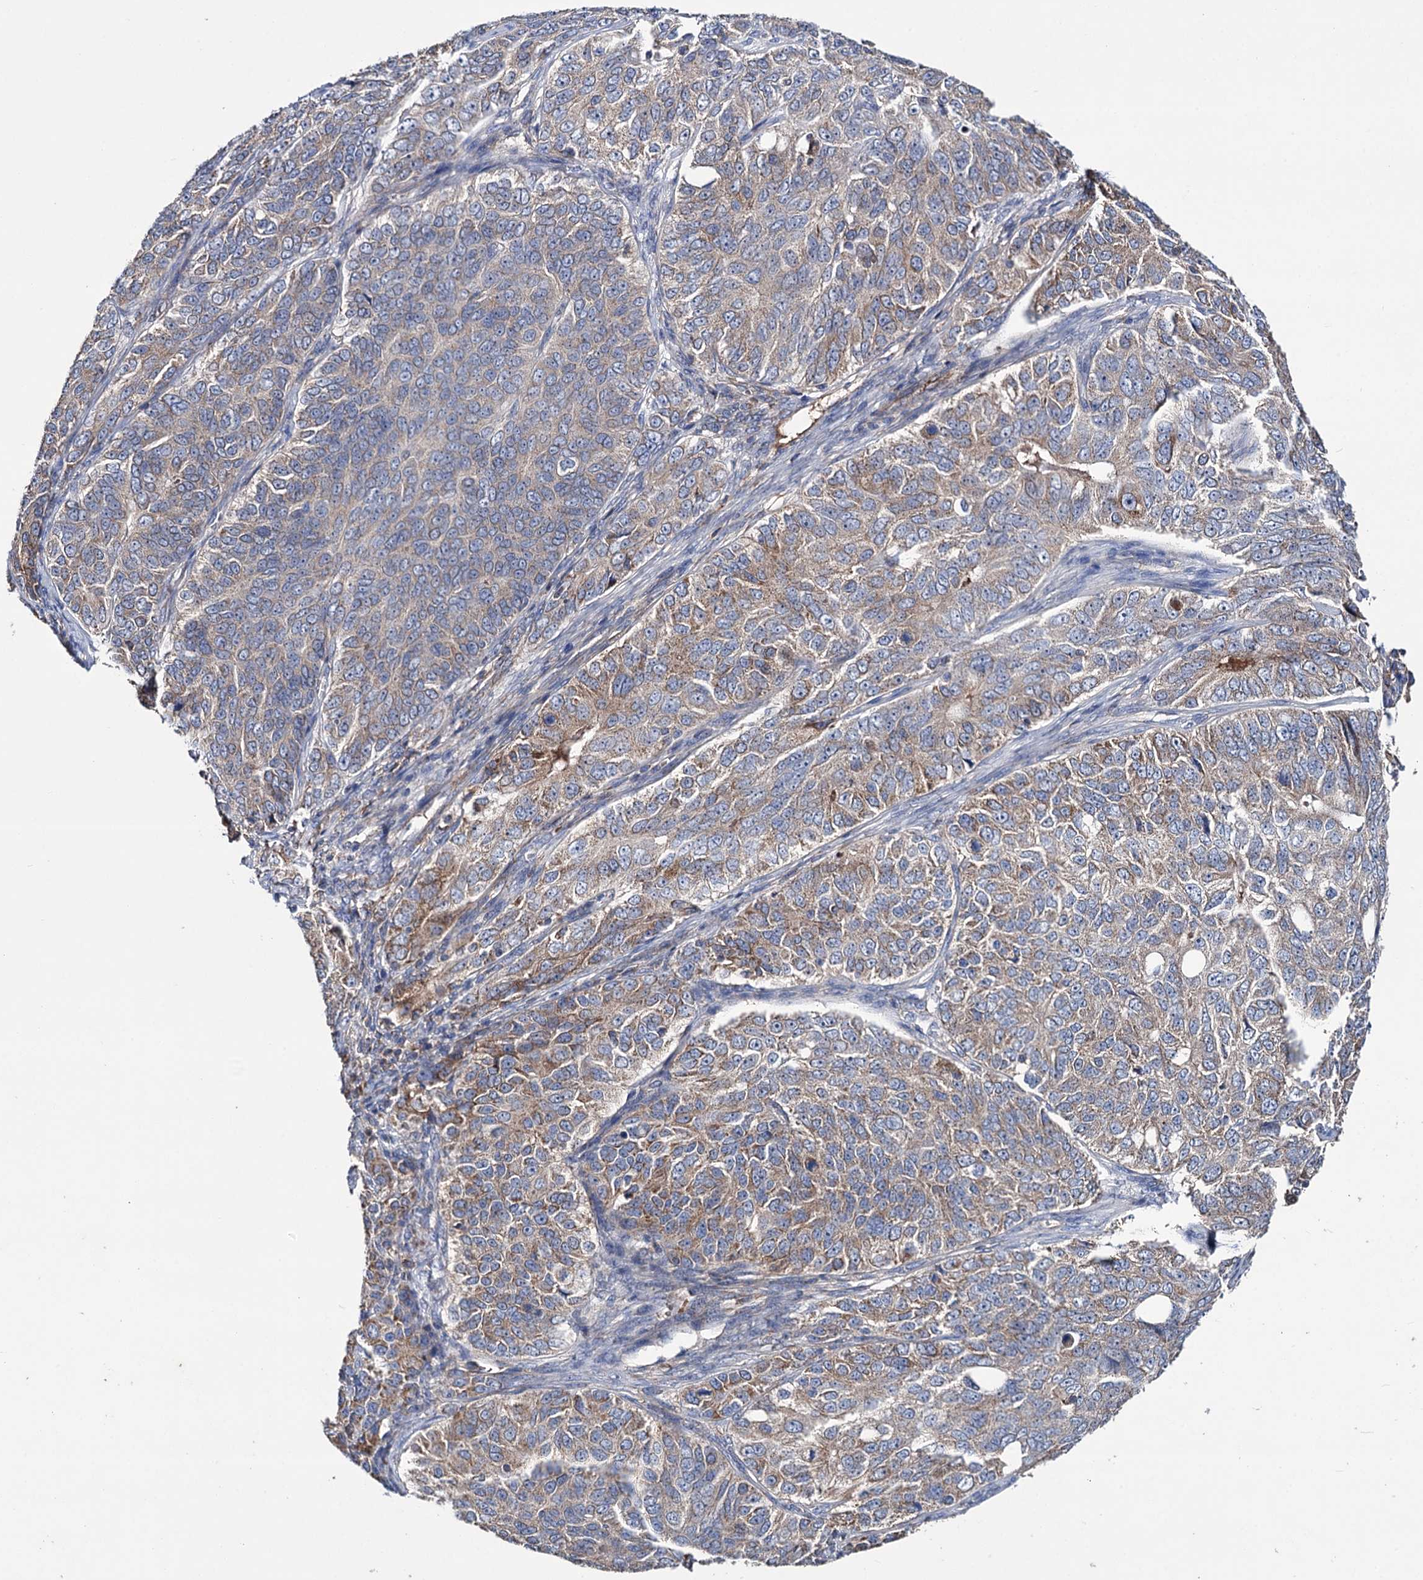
{"staining": {"intensity": "weak", "quantity": "25%-75%", "location": "cytoplasmic/membranous"}, "tissue": "ovarian cancer", "cell_type": "Tumor cells", "image_type": "cancer", "snomed": [{"axis": "morphology", "description": "Carcinoma, endometroid"}, {"axis": "topography", "description": "Ovary"}], "caption": "Immunohistochemistry (IHC) photomicrograph of neoplastic tissue: ovarian endometroid carcinoma stained using immunohistochemistry displays low levels of weak protein expression localized specifically in the cytoplasmic/membranous of tumor cells, appearing as a cytoplasmic/membranous brown color.", "gene": "CLPB", "patient": {"sex": "female", "age": 51}}